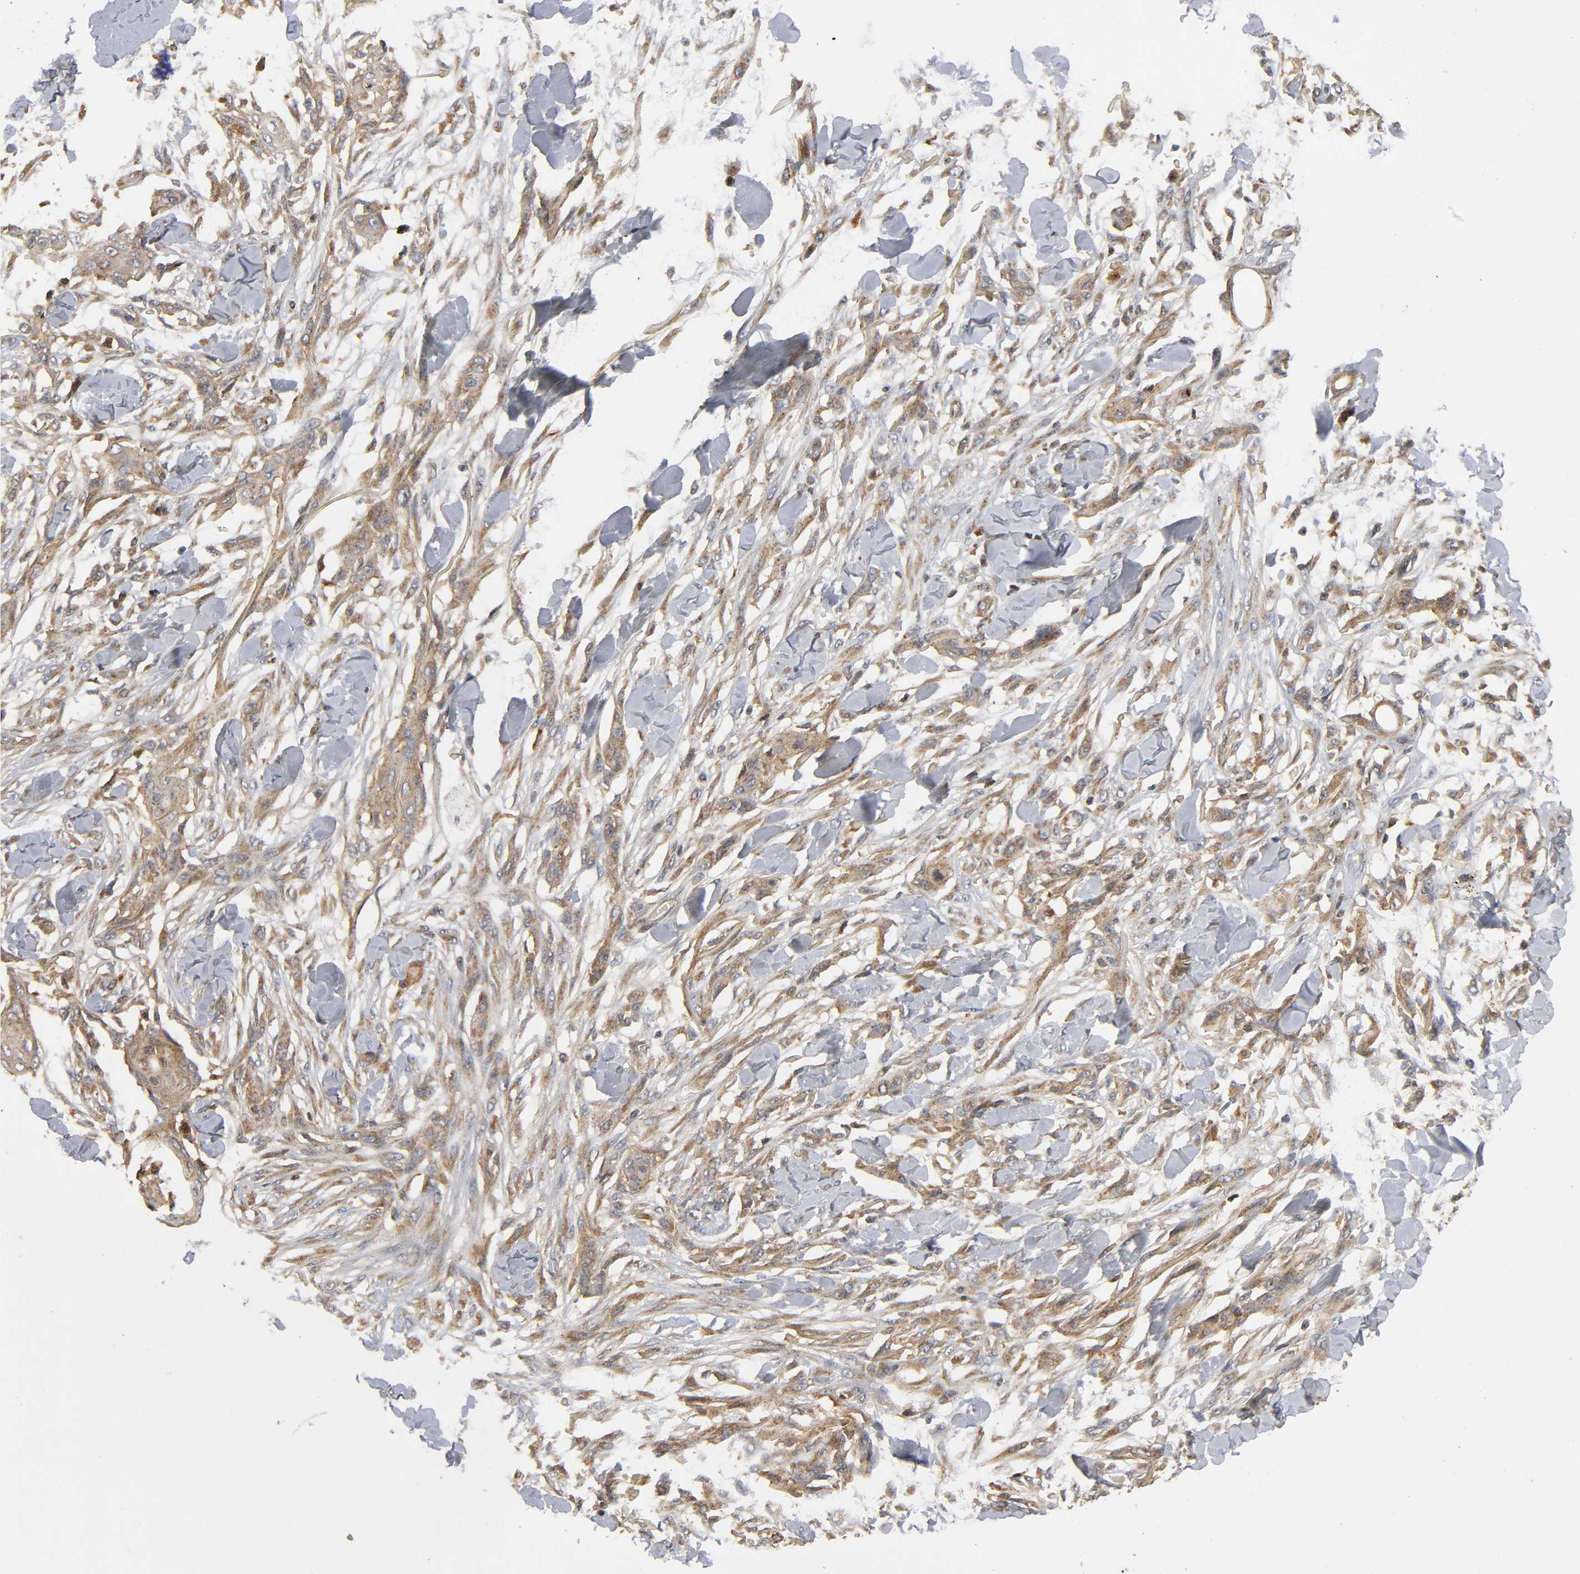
{"staining": {"intensity": "moderate", "quantity": ">75%", "location": "cytoplasmic/membranous"}, "tissue": "skin cancer", "cell_type": "Tumor cells", "image_type": "cancer", "snomed": [{"axis": "morphology", "description": "Normal tissue, NOS"}, {"axis": "morphology", "description": "Squamous cell carcinoma, NOS"}, {"axis": "topography", "description": "Skin"}], "caption": "Immunohistochemical staining of skin squamous cell carcinoma demonstrates moderate cytoplasmic/membranous protein expression in about >75% of tumor cells.", "gene": "IKBKB", "patient": {"sex": "female", "age": 59}}